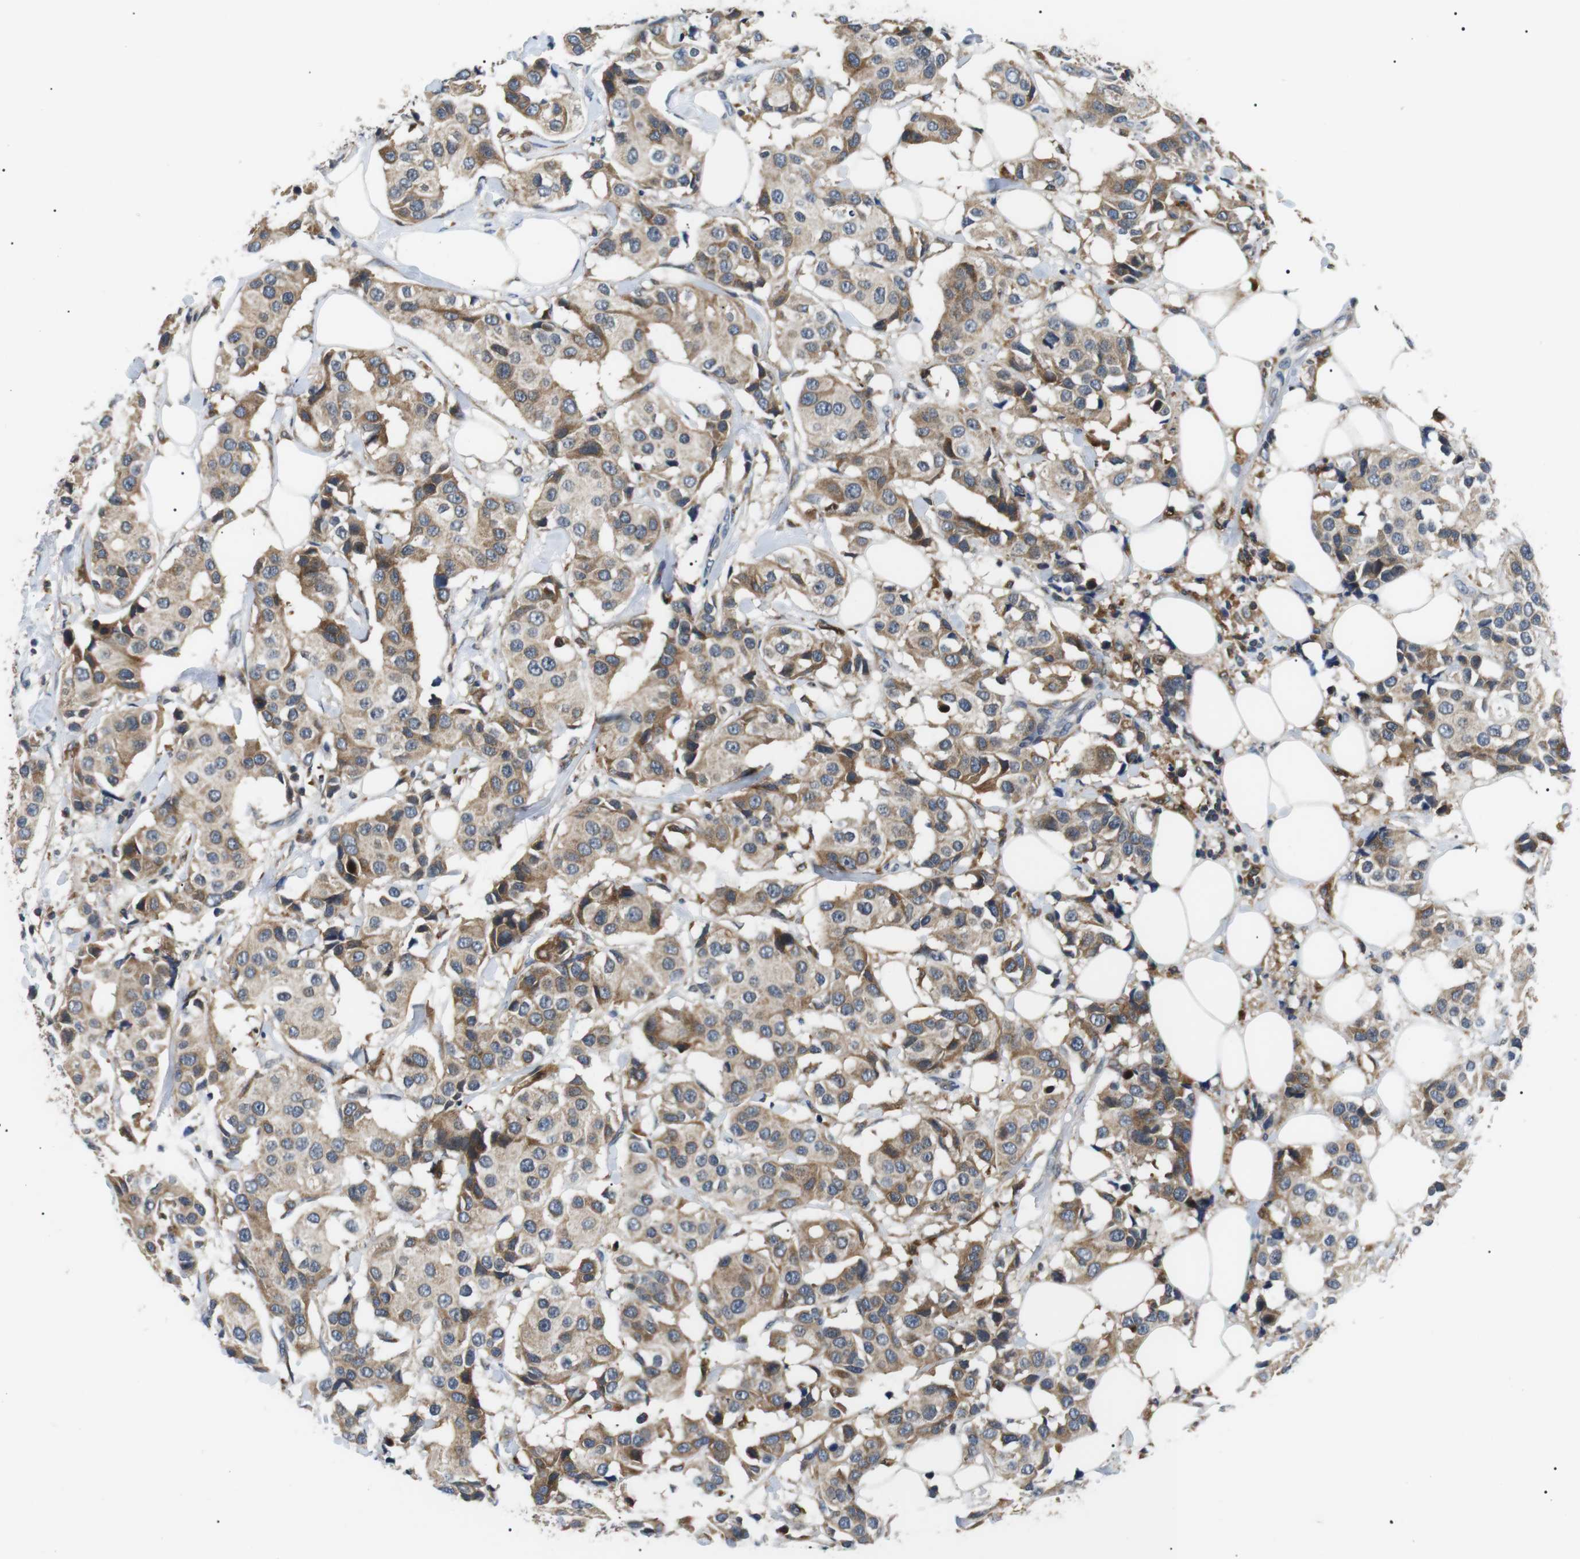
{"staining": {"intensity": "moderate", "quantity": ">75%", "location": "cytoplasmic/membranous"}, "tissue": "breast cancer", "cell_type": "Tumor cells", "image_type": "cancer", "snomed": [{"axis": "morphology", "description": "Normal tissue, NOS"}, {"axis": "morphology", "description": "Duct carcinoma"}, {"axis": "topography", "description": "Breast"}], "caption": "Immunohistochemical staining of human intraductal carcinoma (breast) displays moderate cytoplasmic/membranous protein expression in approximately >75% of tumor cells.", "gene": "RAB9A", "patient": {"sex": "female", "age": 39}}